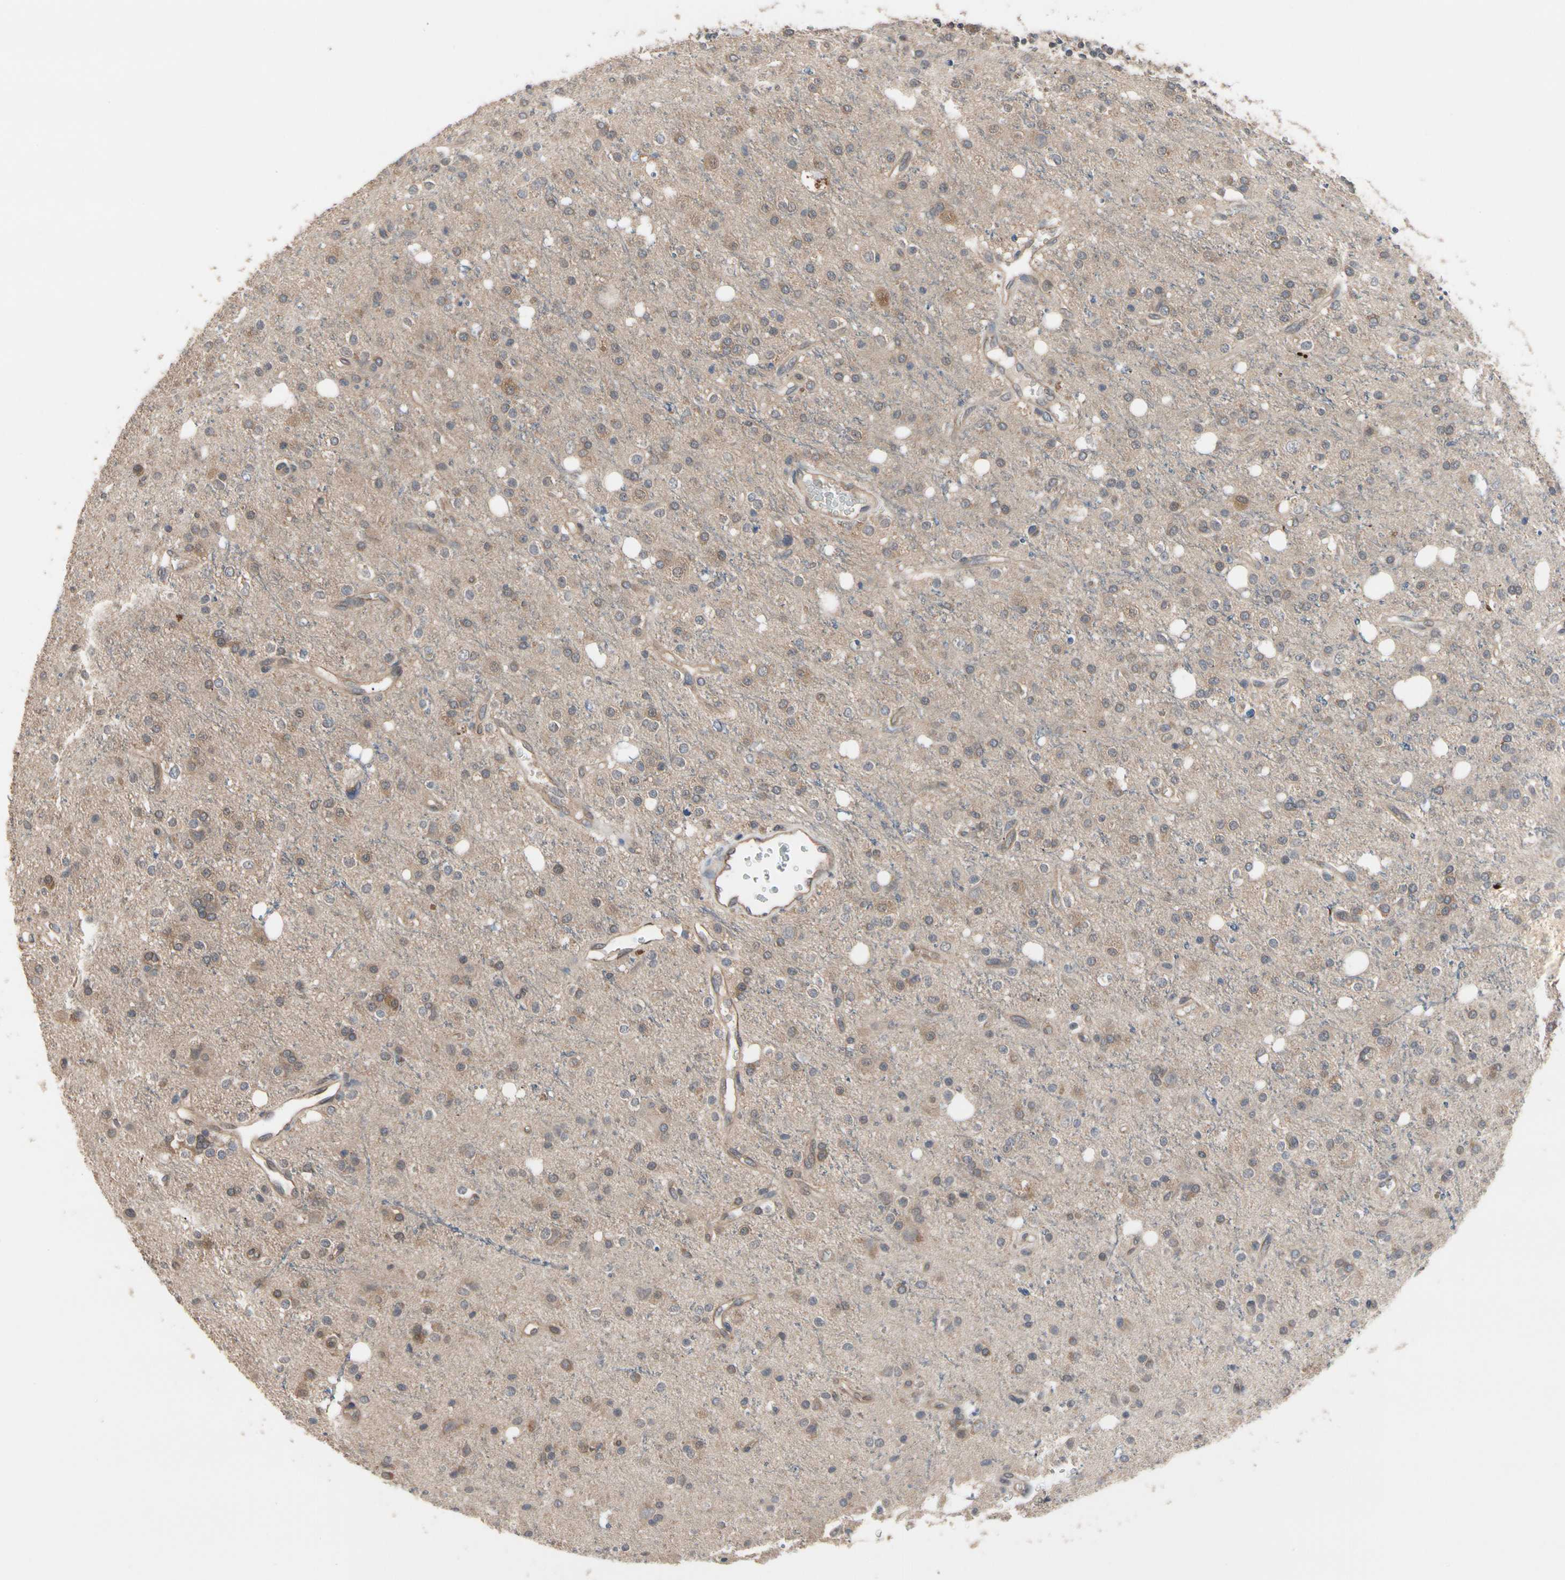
{"staining": {"intensity": "moderate", "quantity": ">75%", "location": "cytoplasmic/membranous"}, "tissue": "glioma", "cell_type": "Tumor cells", "image_type": "cancer", "snomed": [{"axis": "morphology", "description": "Glioma, malignant, High grade"}, {"axis": "topography", "description": "Brain"}], "caption": "A brown stain labels moderate cytoplasmic/membranous positivity of a protein in high-grade glioma (malignant) tumor cells.", "gene": "DPP8", "patient": {"sex": "male", "age": 47}}